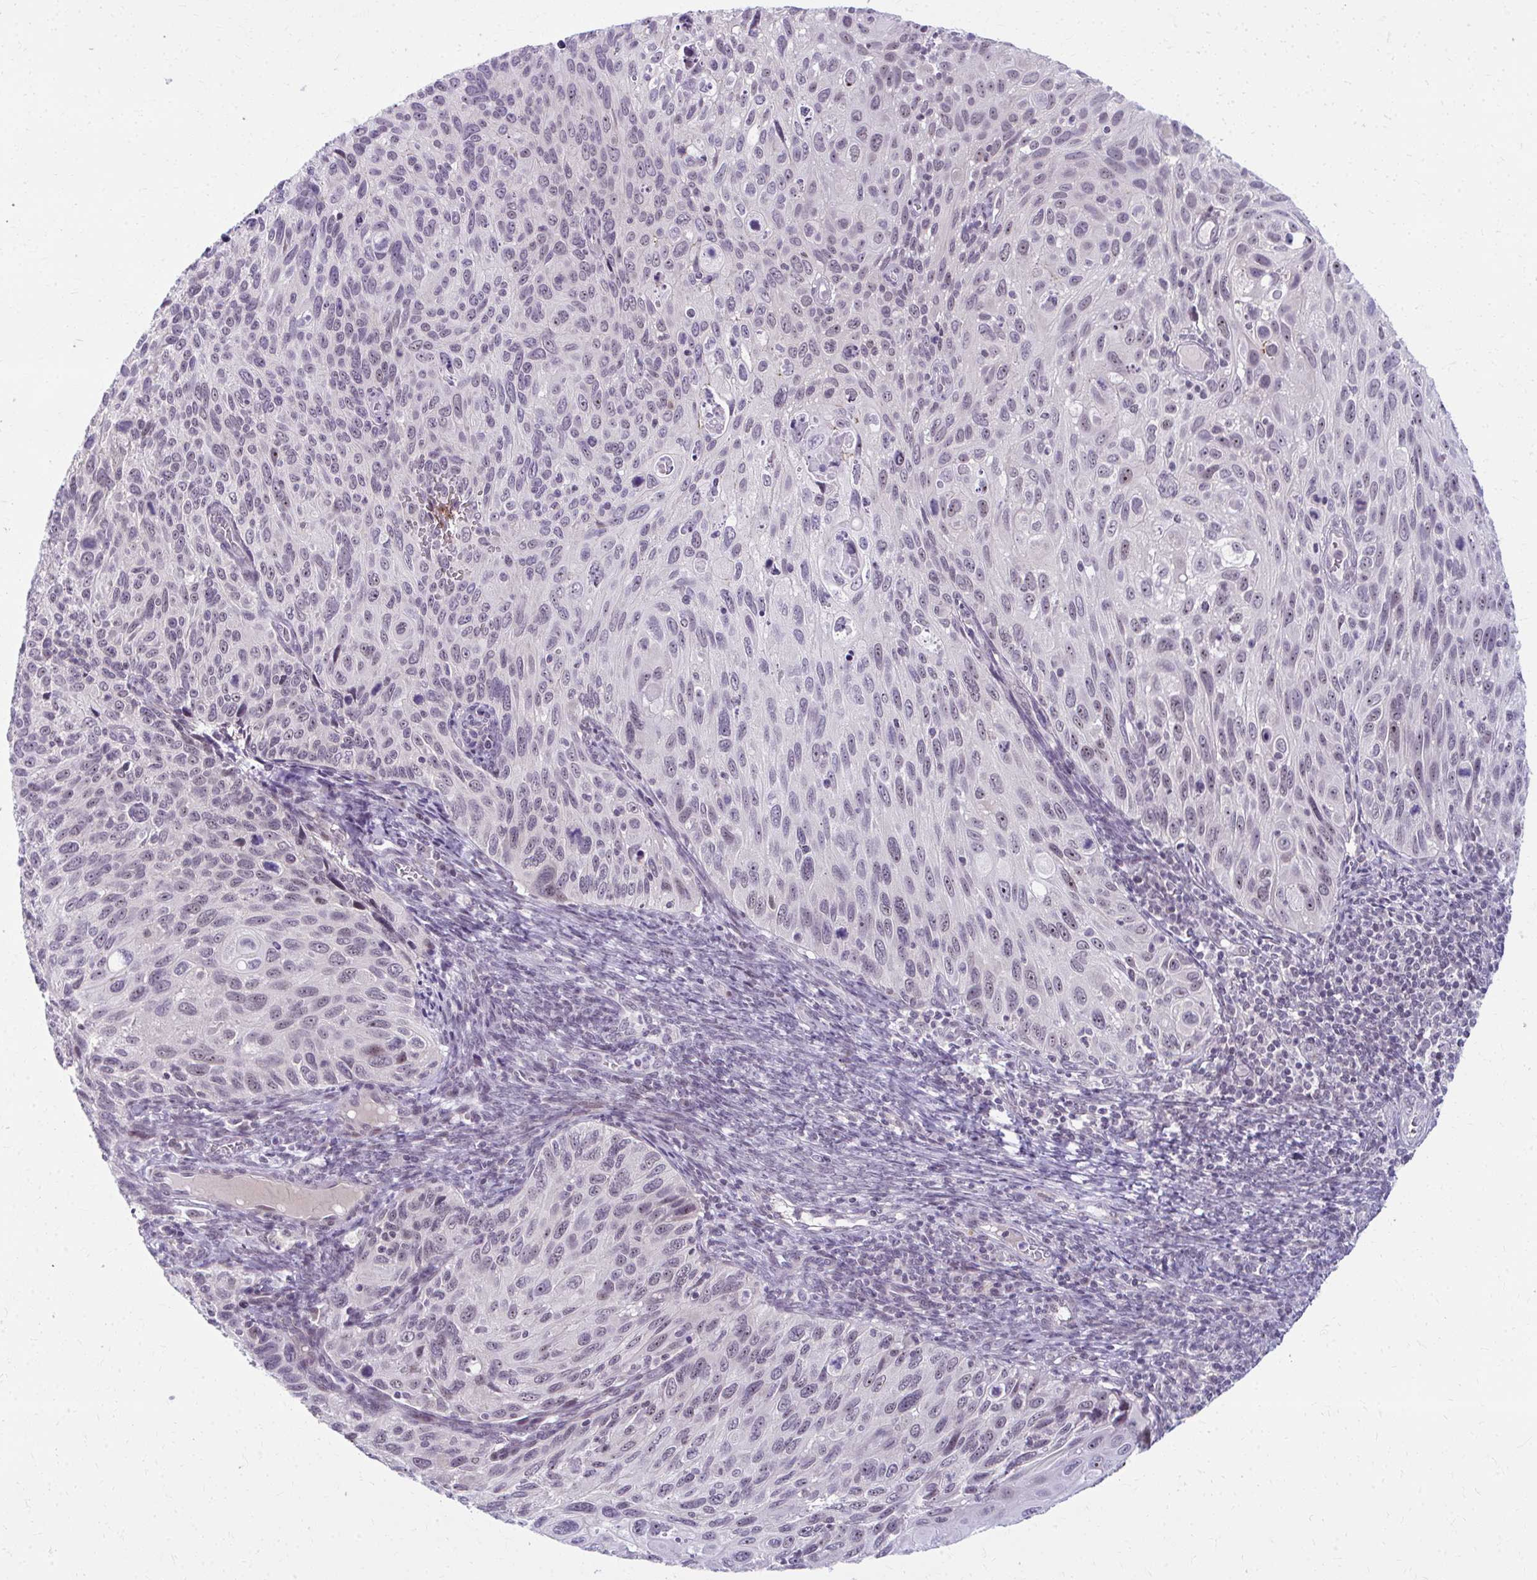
{"staining": {"intensity": "weak", "quantity": "<25%", "location": "nuclear"}, "tissue": "cervical cancer", "cell_type": "Tumor cells", "image_type": "cancer", "snomed": [{"axis": "morphology", "description": "Squamous cell carcinoma, NOS"}, {"axis": "topography", "description": "Cervix"}], "caption": "The histopathology image shows no staining of tumor cells in cervical squamous cell carcinoma.", "gene": "MAF1", "patient": {"sex": "female", "age": 70}}